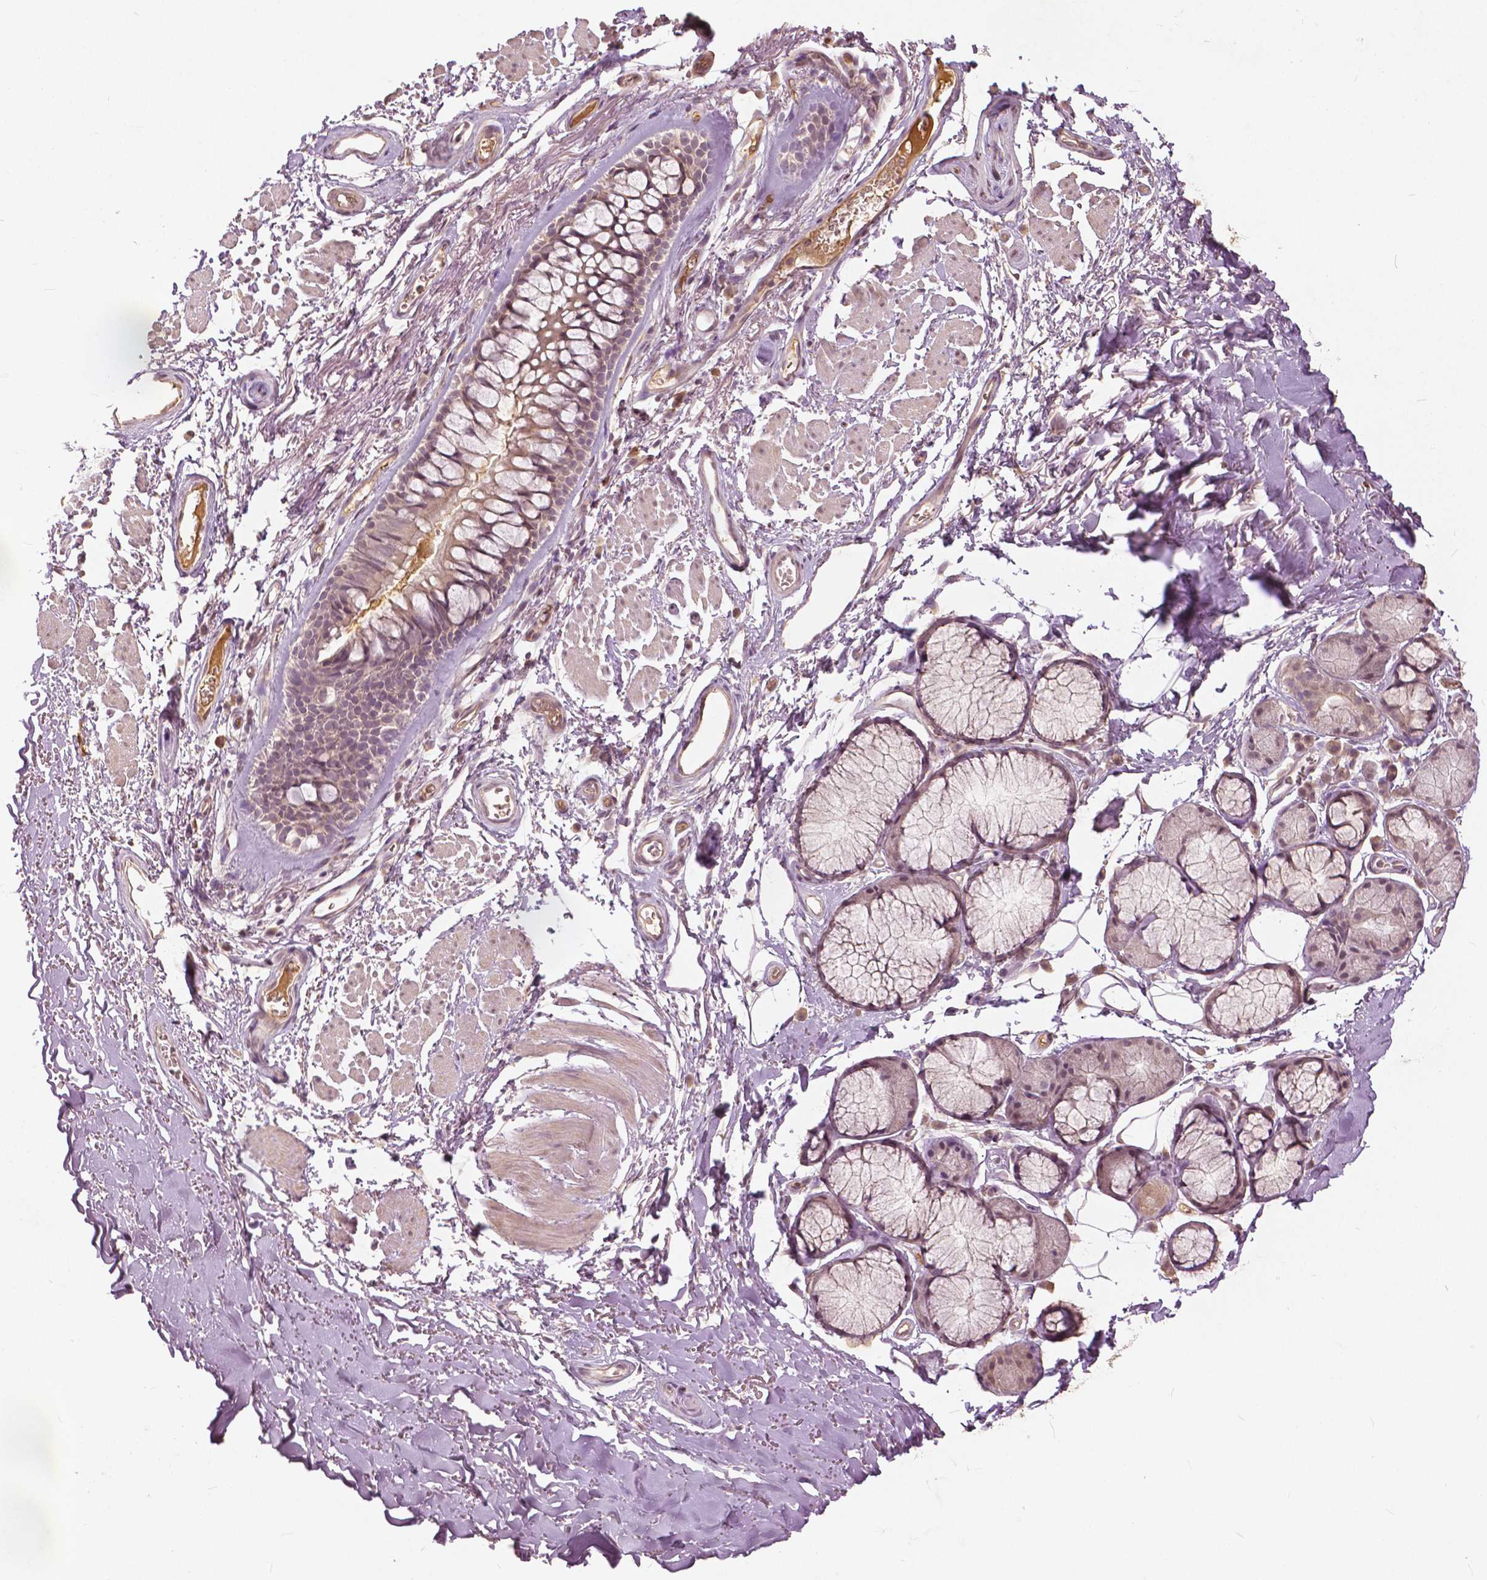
{"staining": {"intensity": "weak", "quantity": "25%-75%", "location": "cytoplasmic/membranous"}, "tissue": "adipose tissue", "cell_type": "Adipocytes", "image_type": "normal", "snomed": [{"axis": "morphology", "description": "Normal tissue, NOS"}, {"axis": "topography", "description": "Cartilage tissue"}, {"axis": "topography", "description": "Bronchus"}], "caption": "Adipose tissue stained for a protein displays weak cytoplasmic/membranous positivity in adipocytes. Using DAB (brown) and hematoxylin (blue) stains, captured at high magnification using brightfield microscopy.", "gene": "ANGPTL4", "patient": {"sex": "female", "age": 79}}